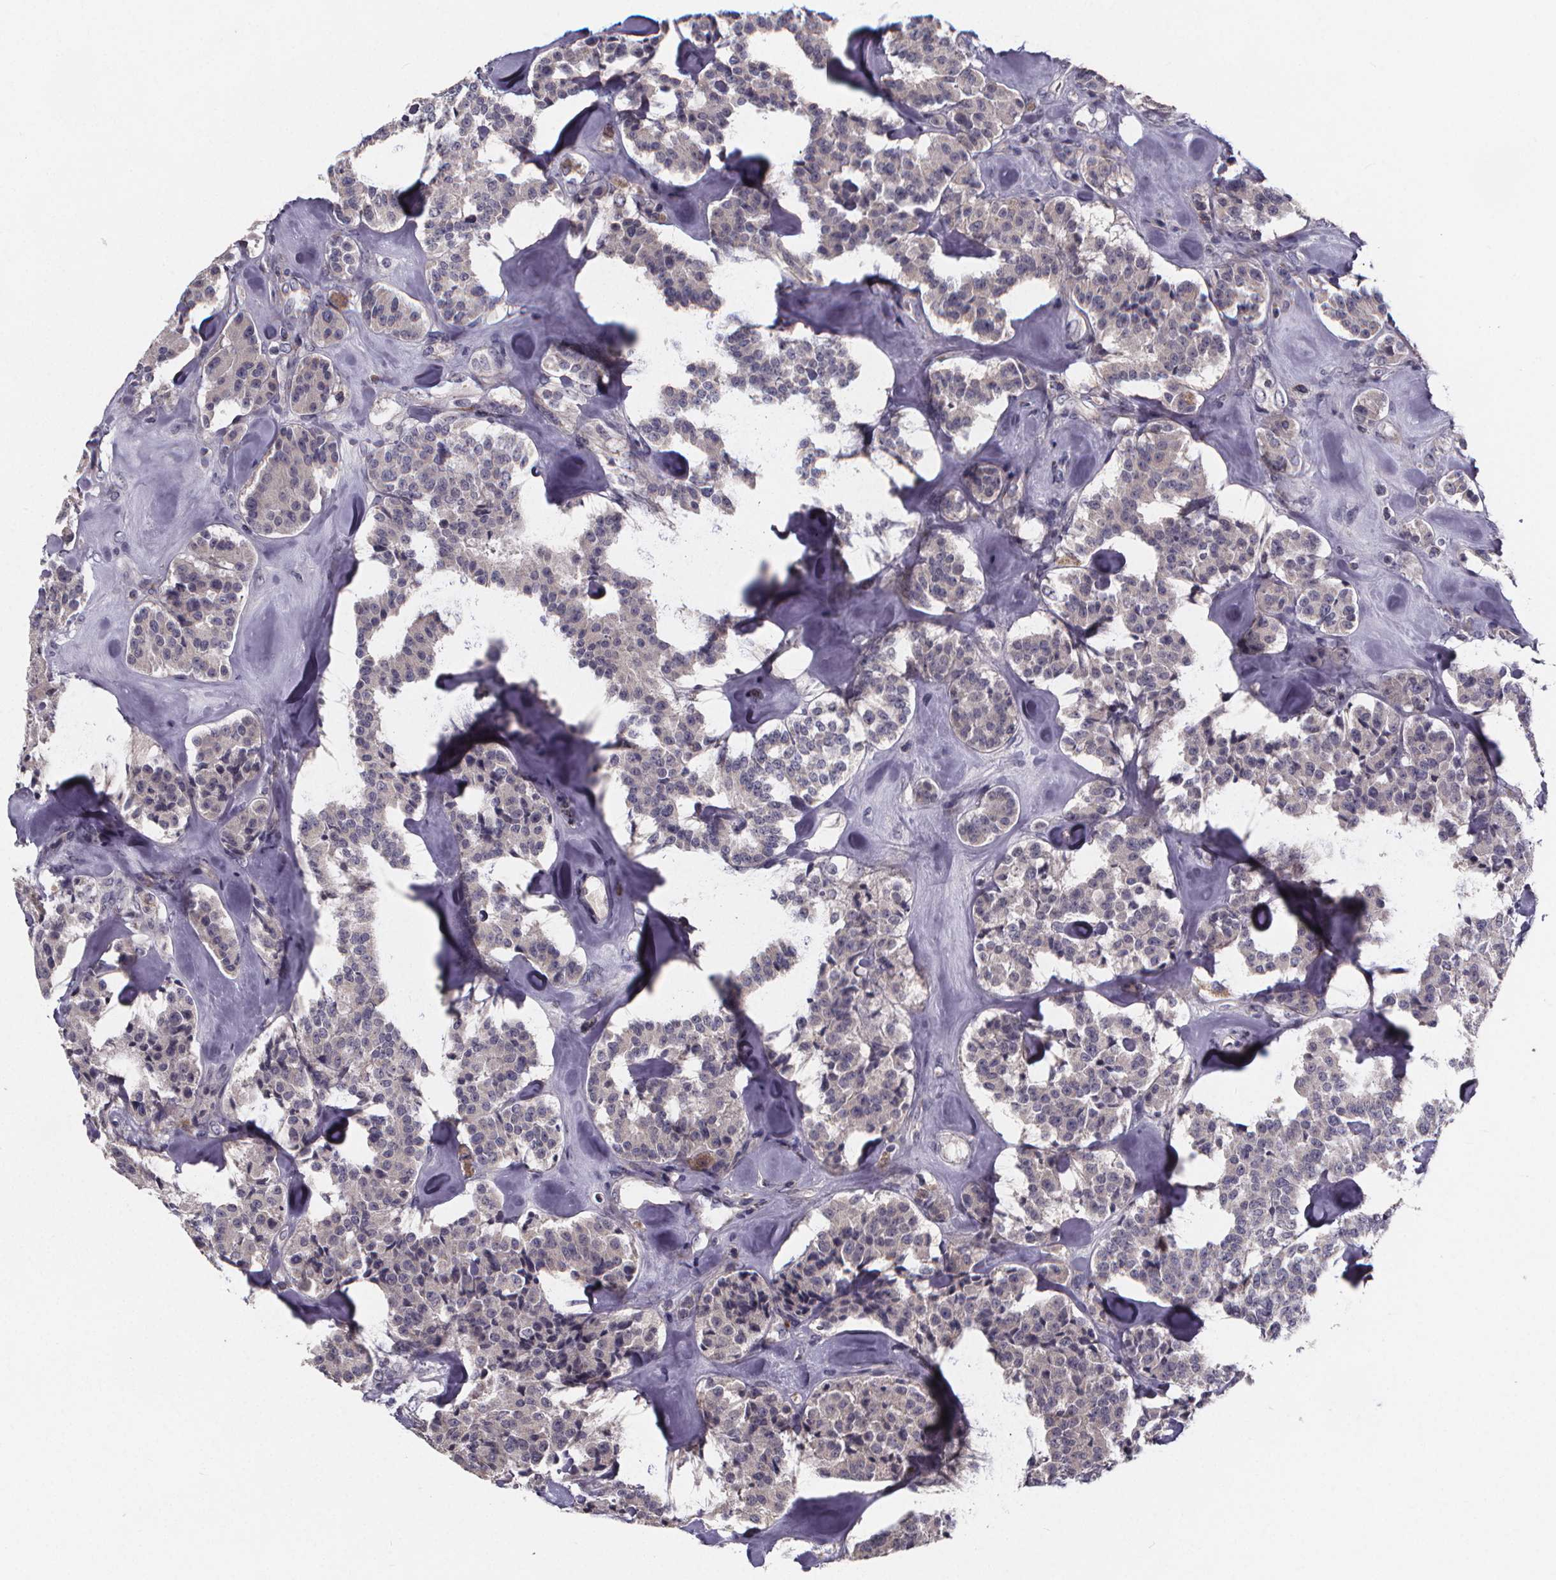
{"staining": {"intensity": "negative", "quantity": "none", "location": "none"}, "tissue": "carcinoid", "cell_type": "Tumor cells", "image_type": "cancer", "snomed": [{"axis": "morphology", "description": "Carcinoid, malignant, NOS"}, {"axis": "topography", "description": "Pancreas"}], "caption": "There is no significant expression in tumor cells of carcinoid. Brightfield microscopy of IHC stained with DAB (brown) and hematoxylin (blue), captured at high magnification.", "gene": "FBXW2", "patient": {"sex": "male", "age": 41}}